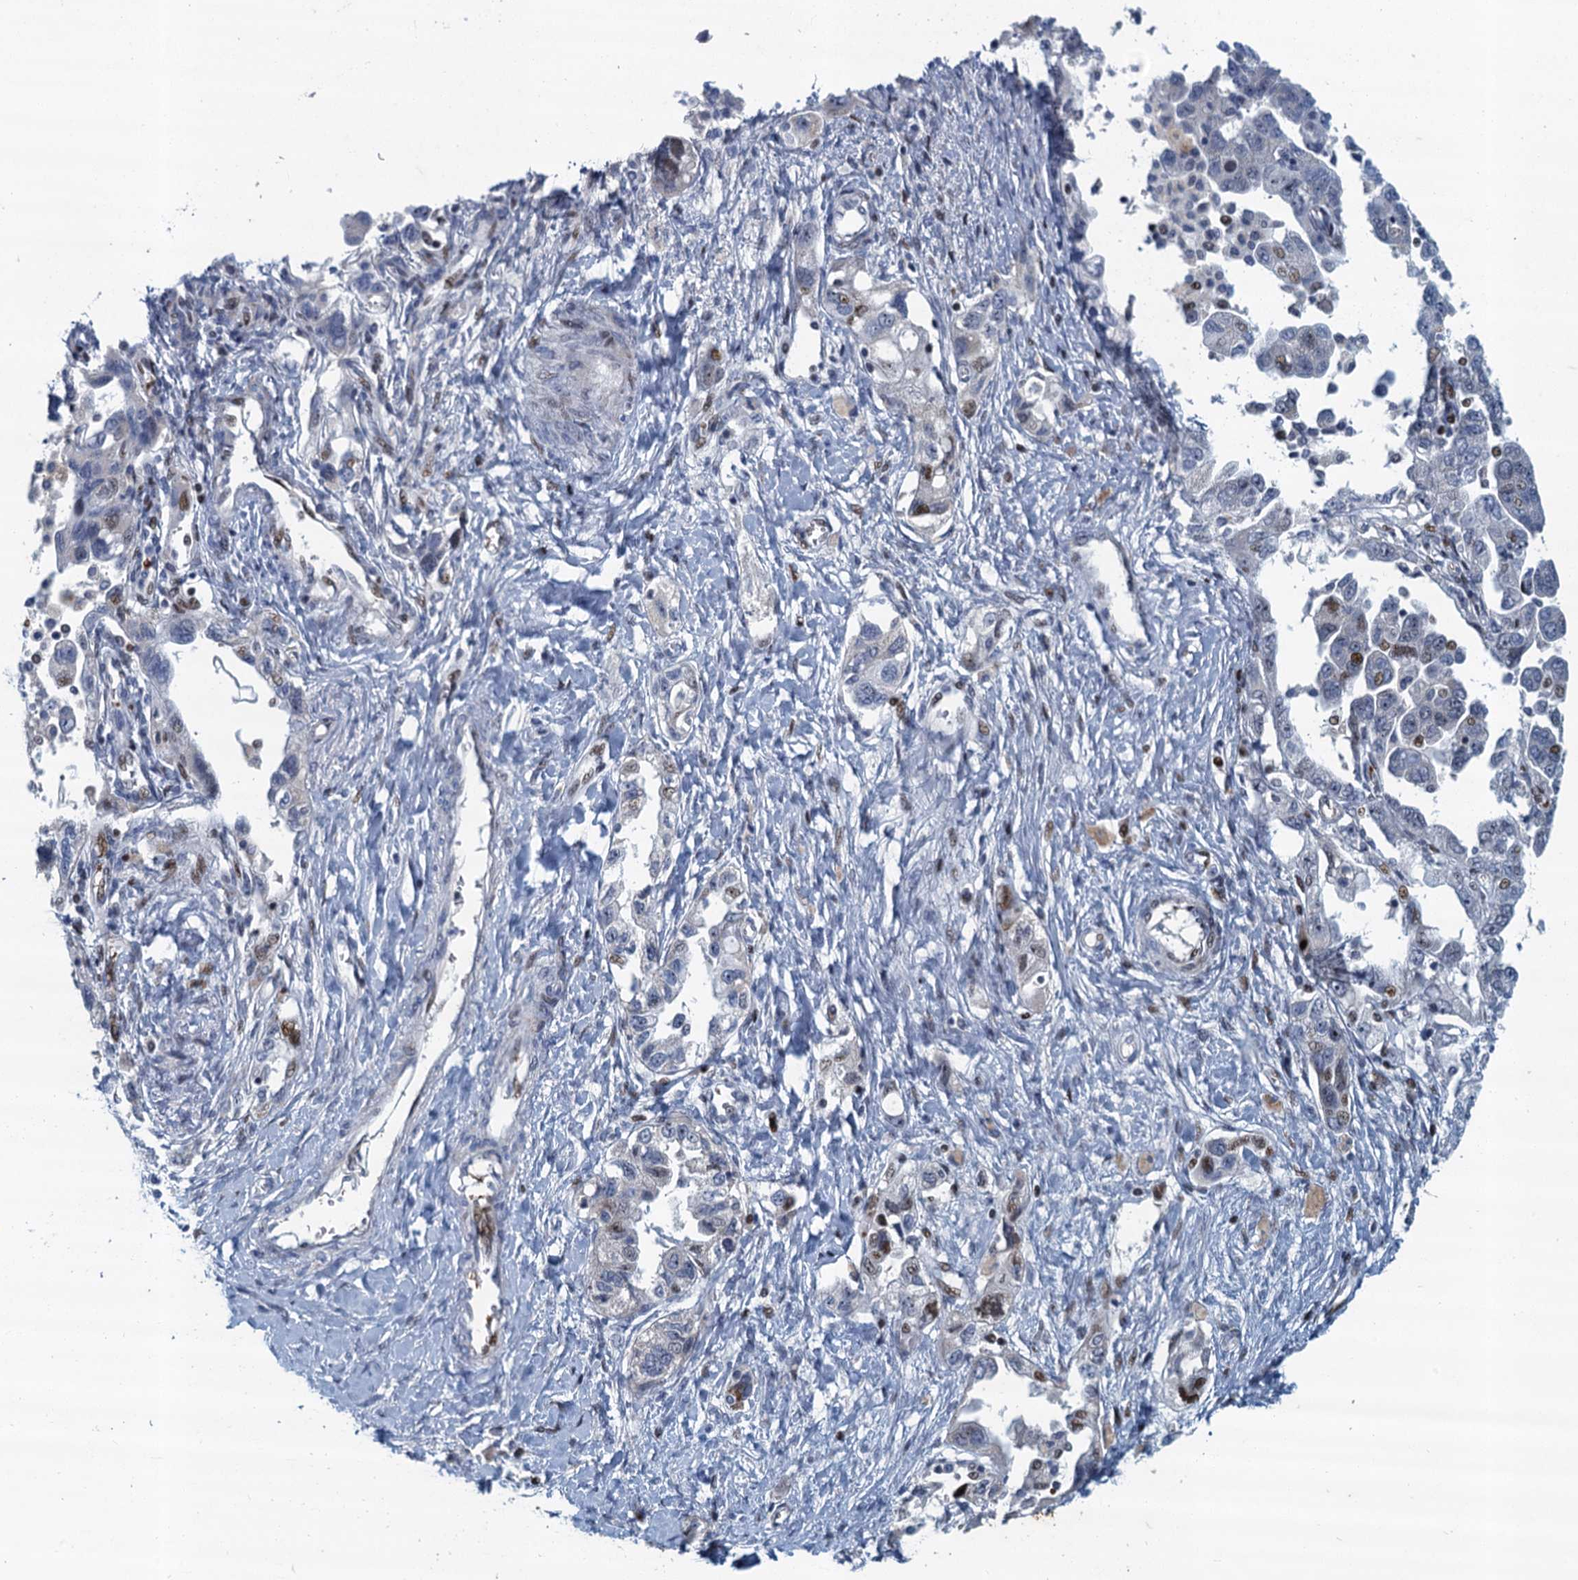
{"staining": {"intensity": "moderate", "quantity": "<25%", "location": "nuclear"}, "tissue": "ovarian cancer", "cell_type": "Tumor cells", "image_type": "cancer", "snomed": [{"axis": "morphology", "description": "Carcinoma, NOS"}, {"axis": "morphology", "description": "Cystadenocarcinoma, serous, NOS"}, {"axis": "topography", "description": "Ovary"}], "caption": "Tumor cells show moderate nuclear positivity in approximately <25% of cells in ovarian serous cystadenocarcinoma.", "gene": "ANKRD13D", "patient": {"sex": "female", "age": 69}}